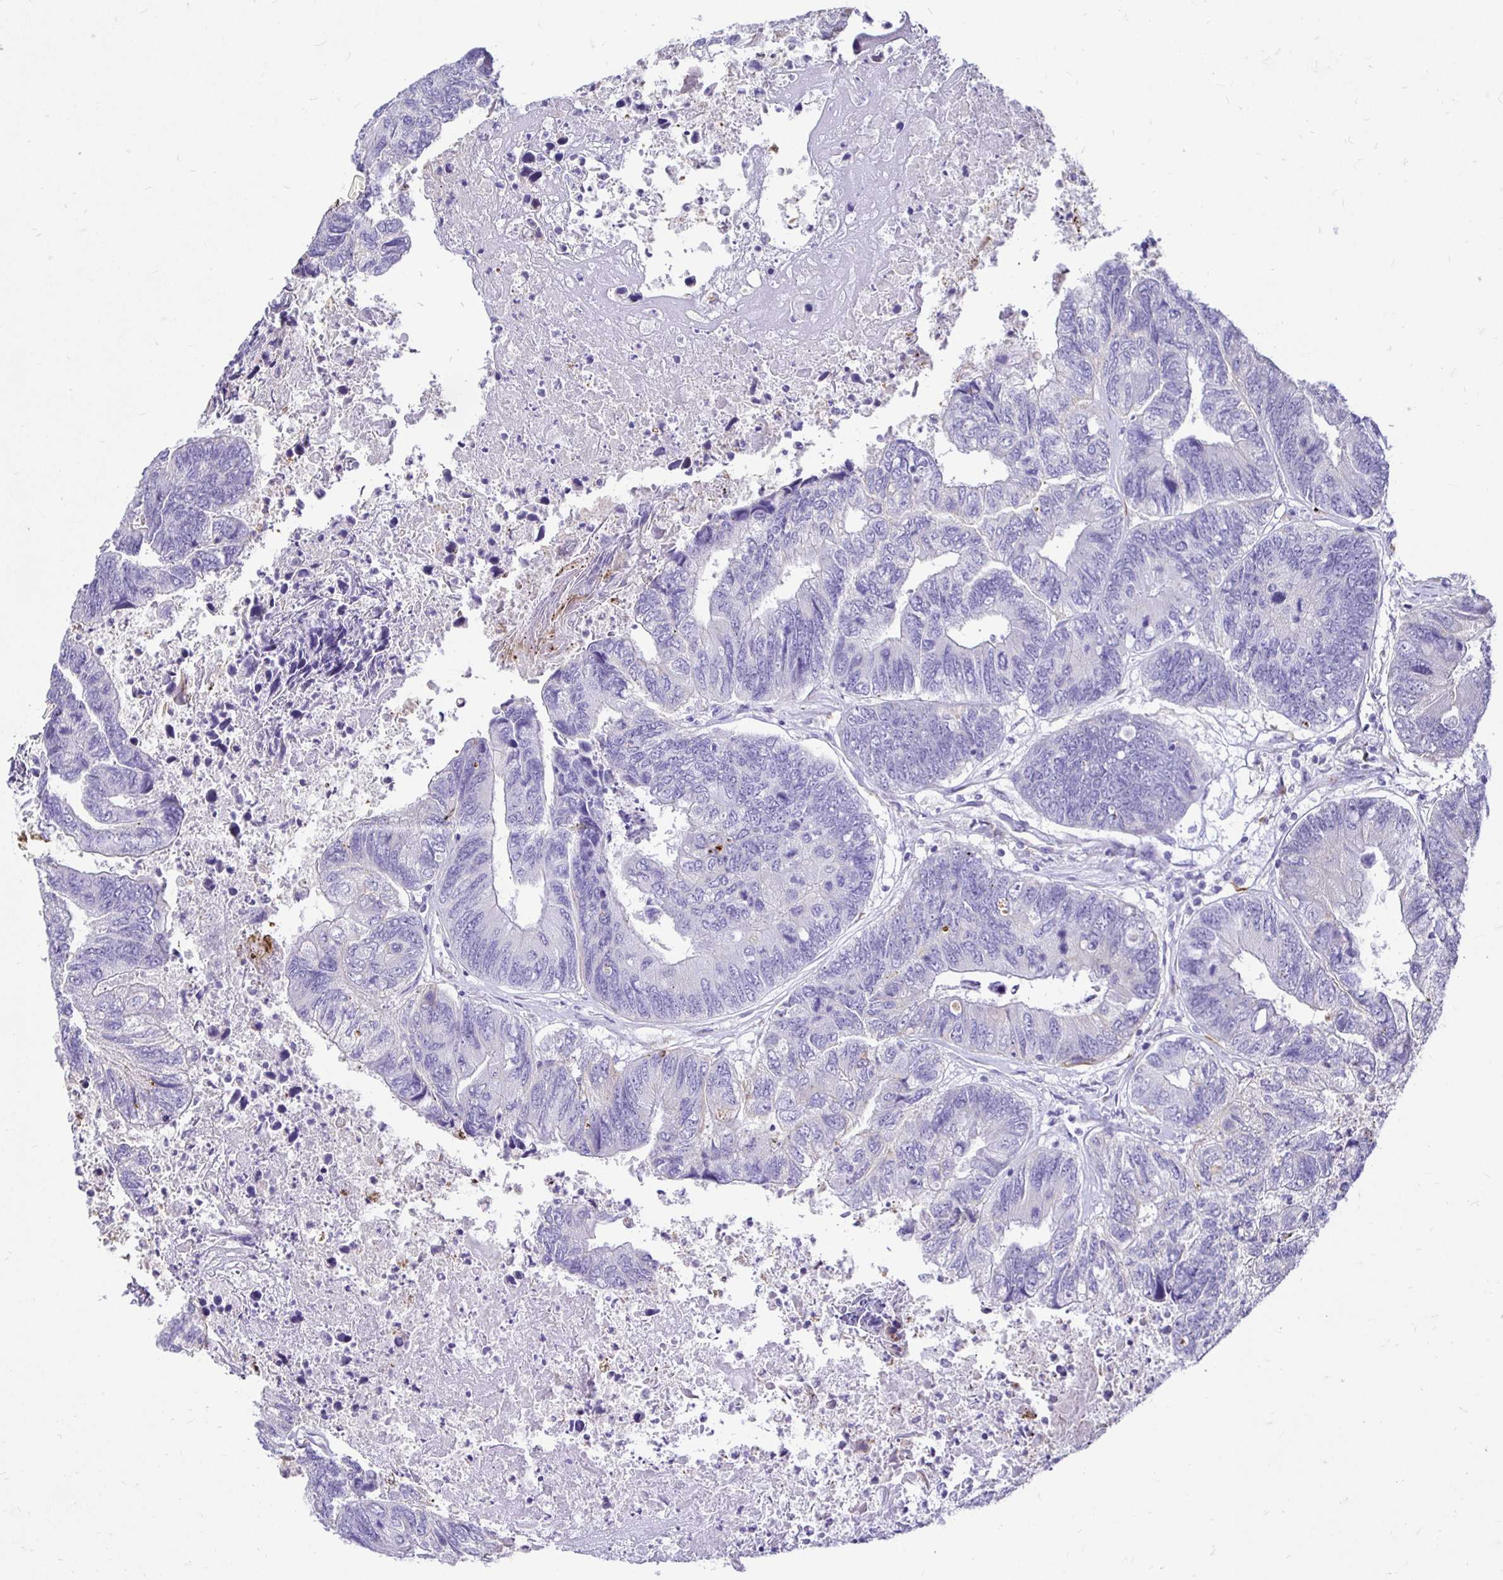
{"staining": {"intensity": "negative", "quantity": "none", "location": "none"}, "tissue": "colorectal cancer", "cell_type": "Tumor cells", "image_type": "cancer", "snomed": [{"axis": "morphology", "description": "Adenocarcinoma, NOS"}, {"axis": "topography", "description": "Colon"}], "caption": "Immunohistochemical staining of colorectal cancer (adenocarcinoma) reveals no significant expression in tumor cells. The staining is performed using DAB brown chromogen with nuclei counter-stained in using hematoxylin.", "gene": "TAF1D", "patient": {"sex": "female", "age": 67}}